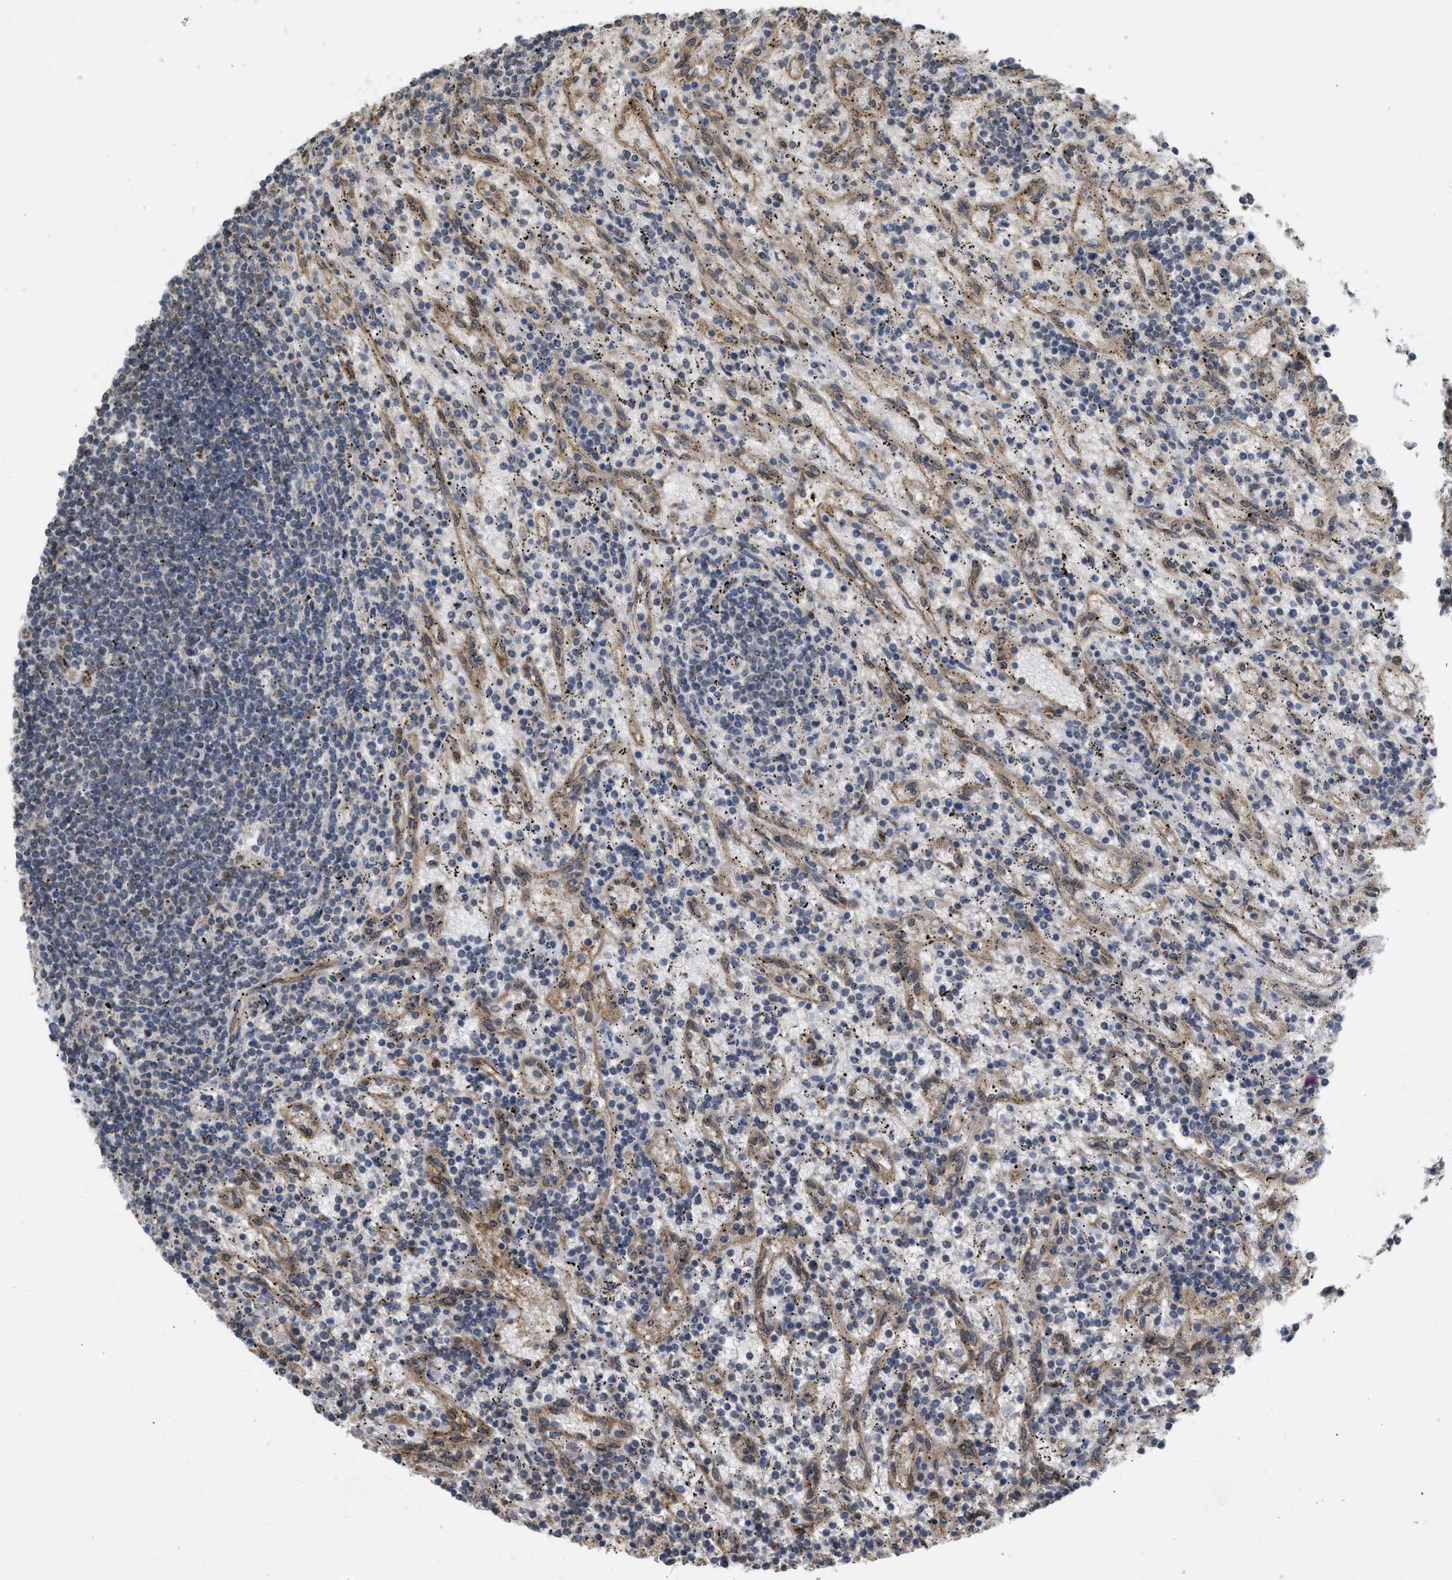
{"staining": {"intensity": "negative", "quantity": "none", "location": "none"}, "tissue": "lymphoma", "cell_type": "Tumor cells", "image_type": "cancer", "snomed": [{"axis": "morphology", "description": "Malignant lymphoma, non-Hodgkin's type, Low grade"}, {"axis": "topography", "description": "Spleen"}], "caption": "A high-resolution image shows immunohistochemistry staining of lymphoma, which reveals no significant staining in tumor cells.", "gene": "BAG3", "patient": {"sex": "male", "age": 76}}